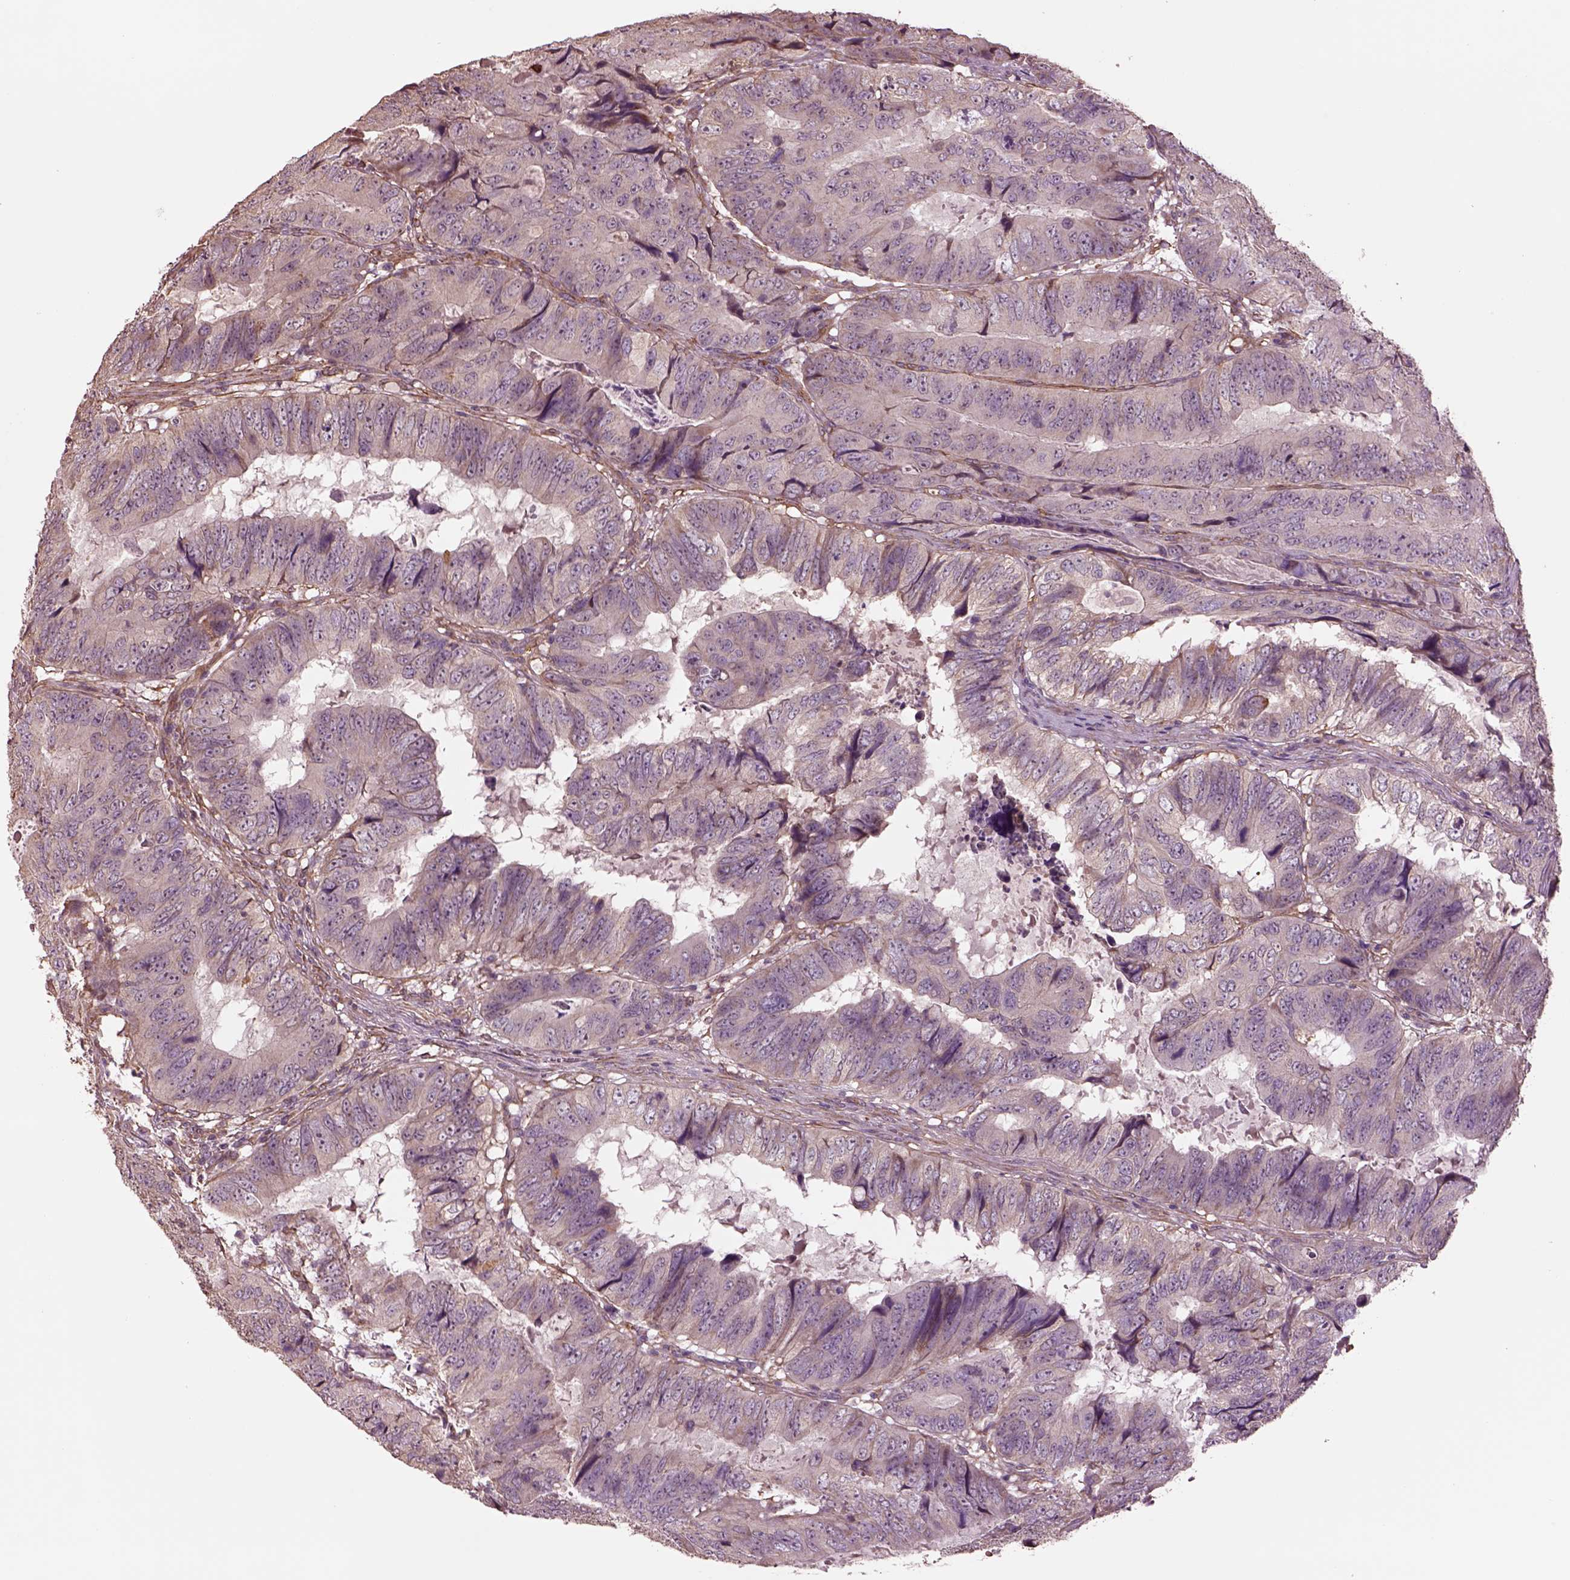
{"staining": {"intensity": "negative", "quantity": "none", "location": "none"}, "tissue": "colorectal cancer", "cell_type": "Tumor cells", "image_type": "cancer", "snomed": [{"axis": "morphology", "description": "Adenocarcinoma, NOS"}, {"axis": "topography", "description": "Colon"}], "caption": "Adenocarcinoma (colorectal) stained for a protein using immunohistochemistry shows no positivity tumor cells.", "gene": "HTR1B", "patient": {"sex": "male", "age": 79}}